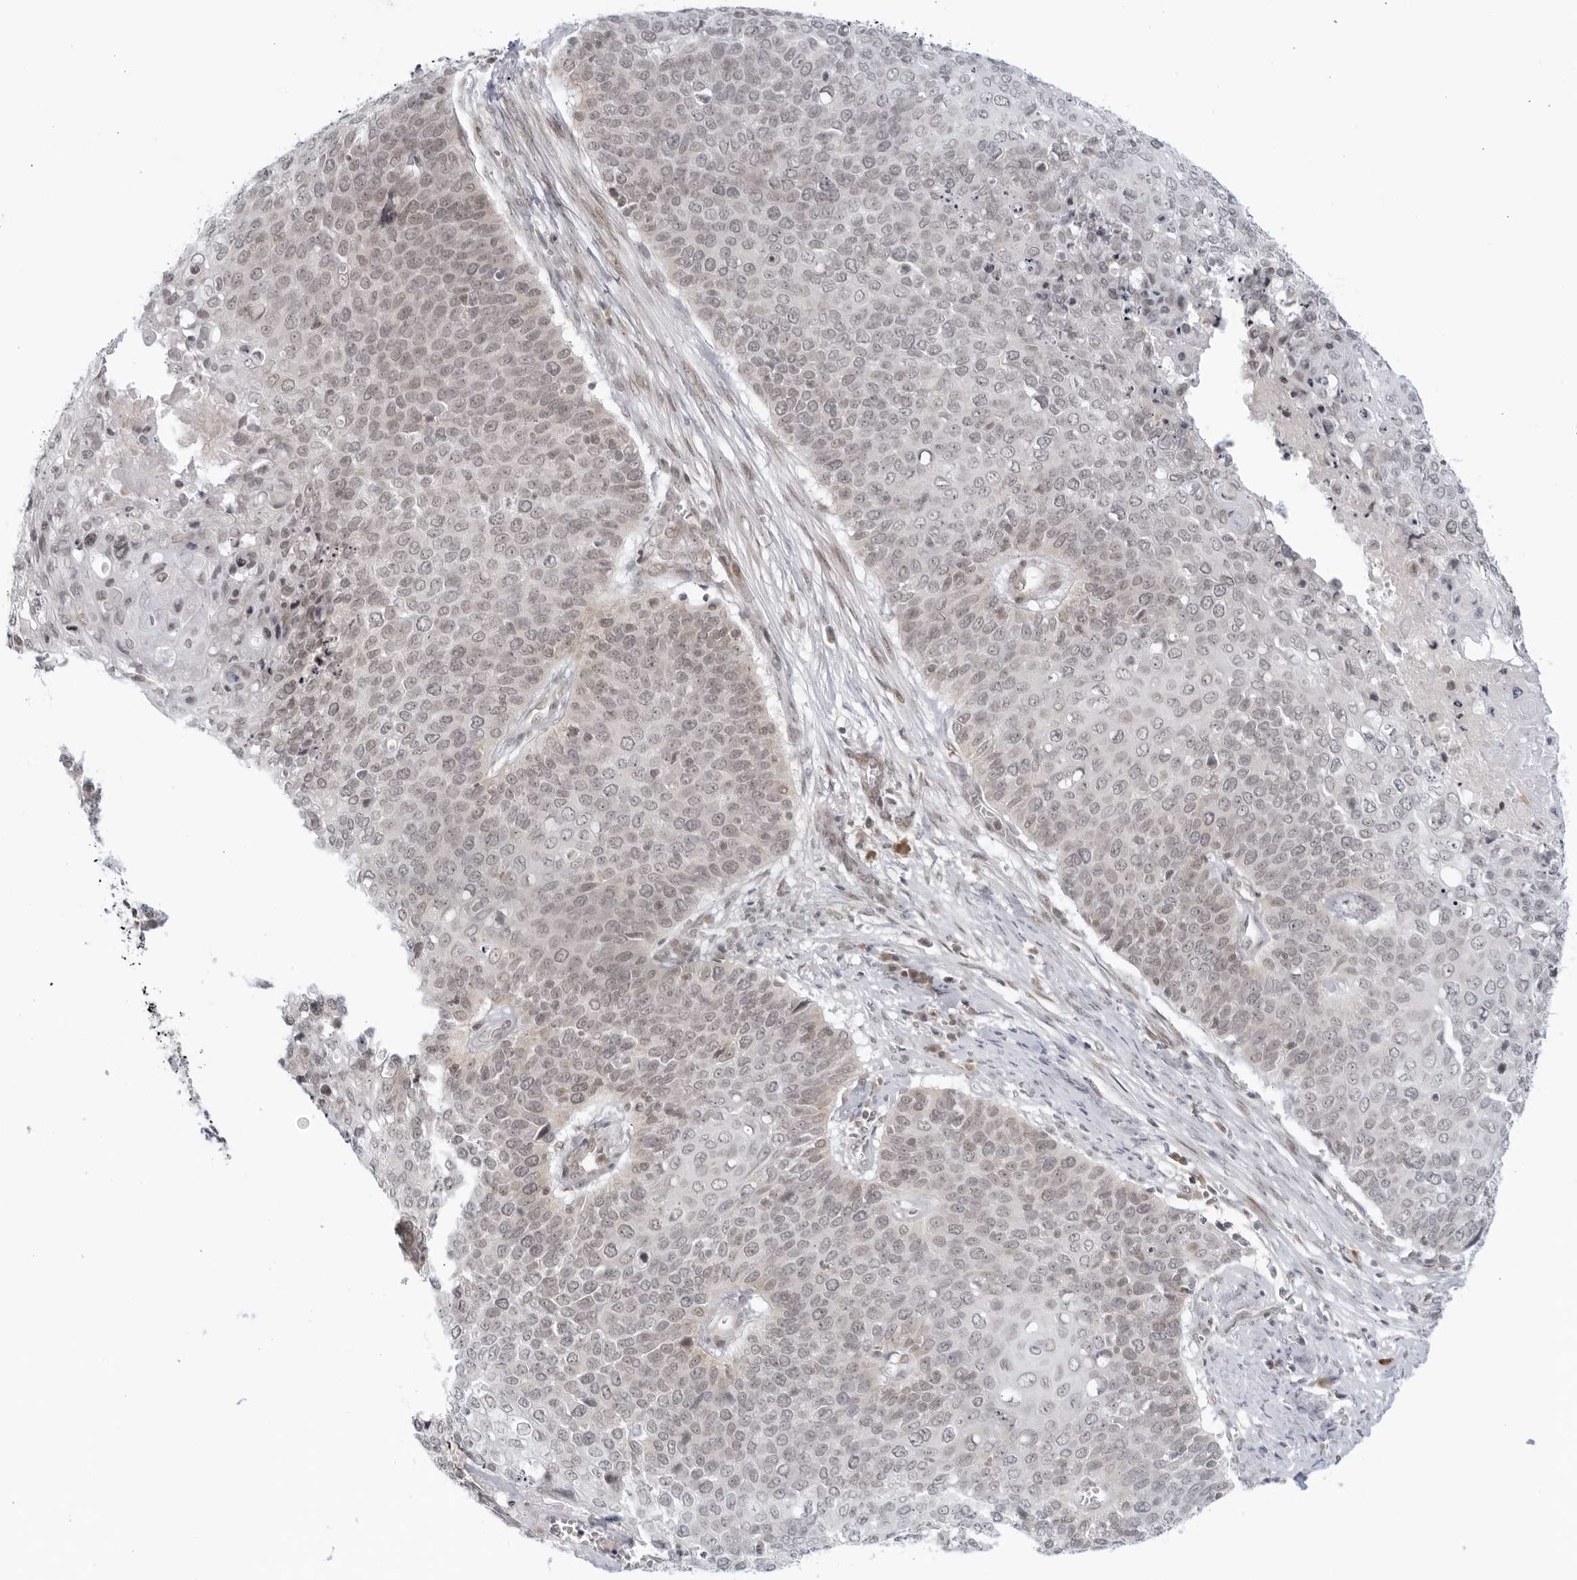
{"staining": {"intensity": "negative", "quantity": "none", "location": "none"}, "tissue": "cervical cancer", "cell_type": "Tumor cells", "image_type": "cancer", "snomed": [{"axis": "morphology", "description": "Squamous cell carcinoma, NOS"}, {"axis": "topography", "description": "Cervix"}], "caption": "Immunohistochemistry micrograph of cervical cancer (squamous cell carcinoma) stained for a protein (brown), which reveals no positivity in tumor cells.", "gene": "RAB11FIP3", "patient": {"sex": "female", "age": 39}}